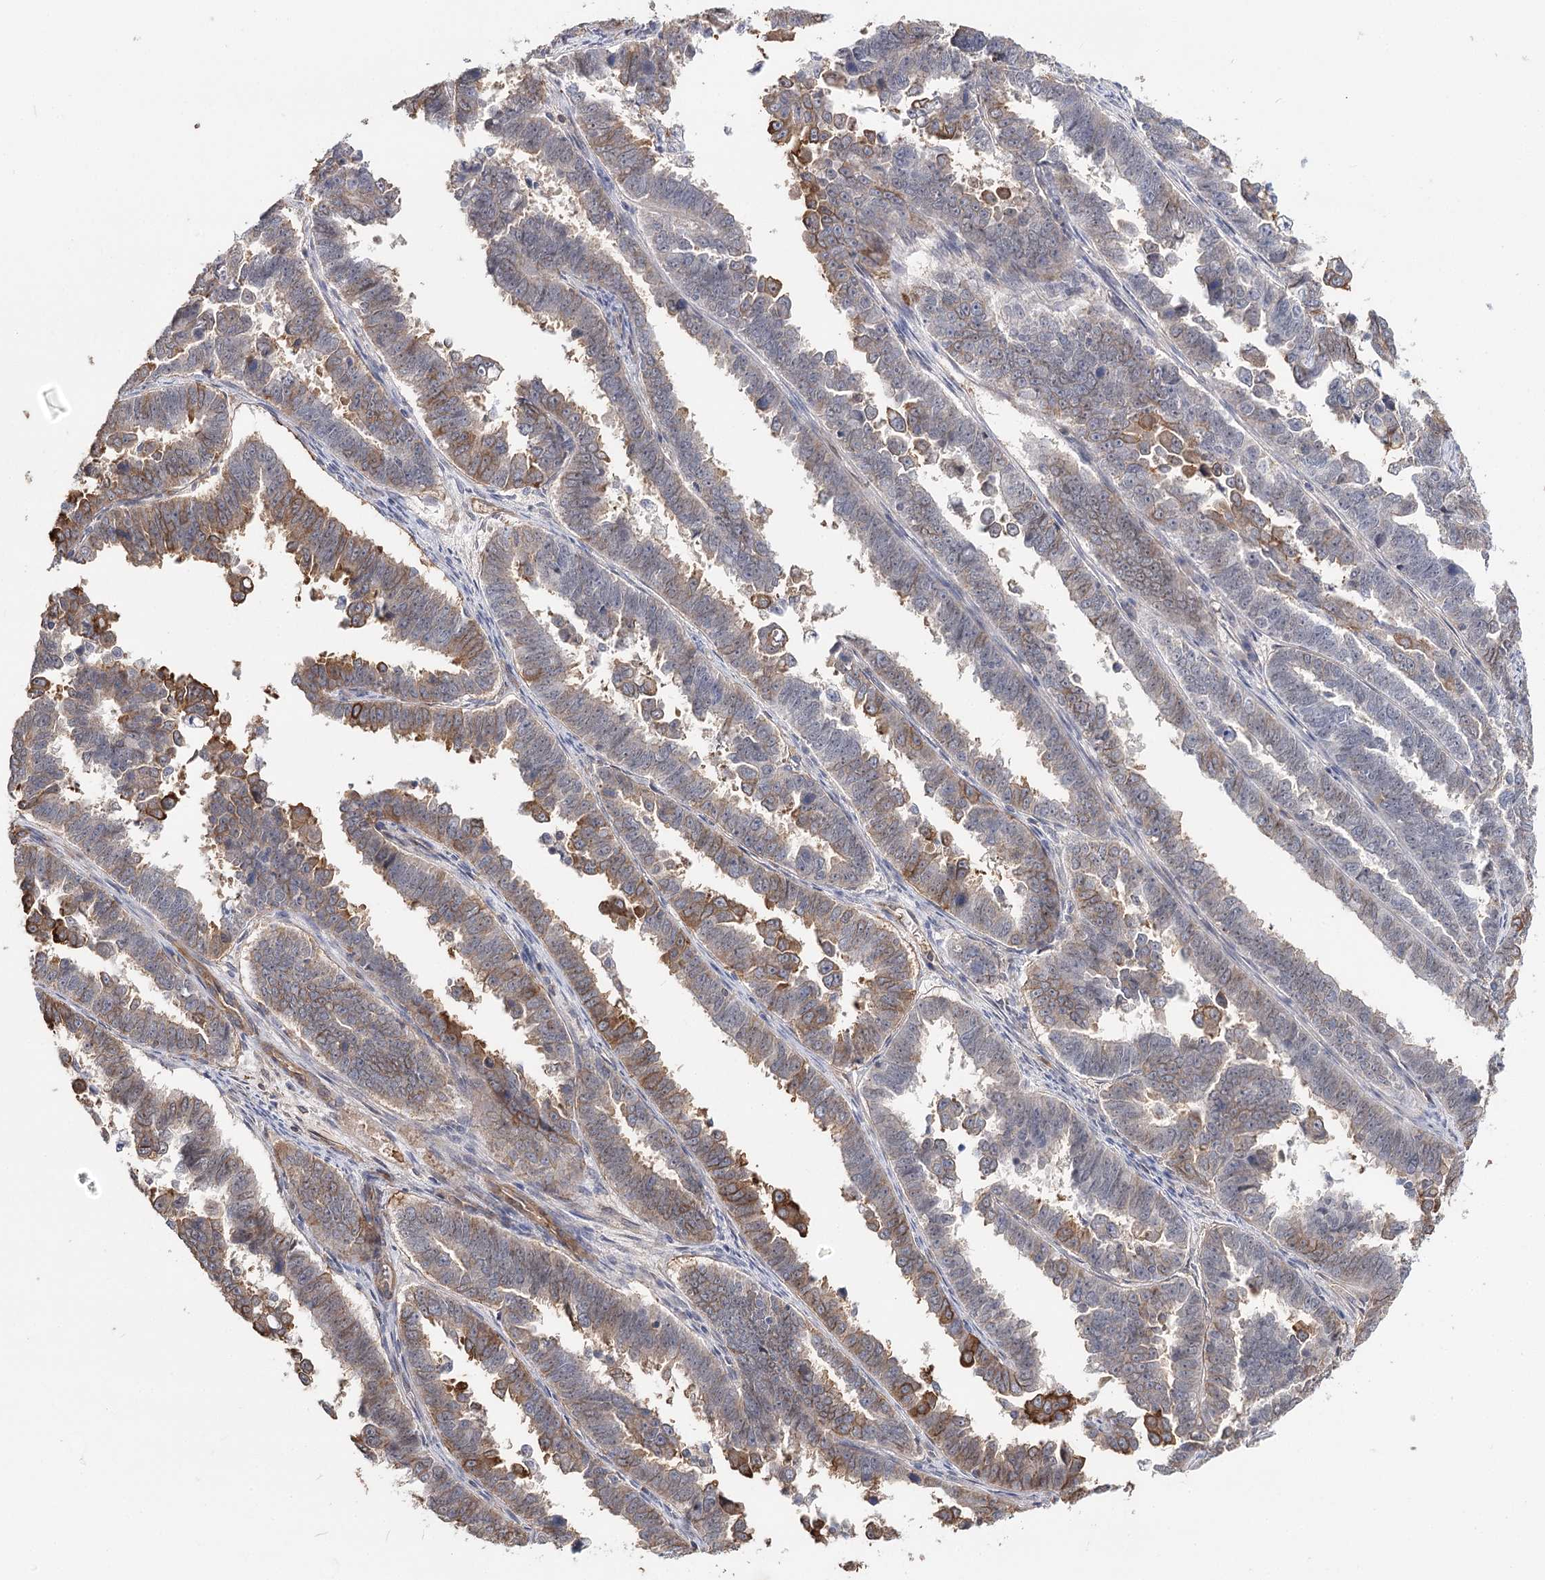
{"staining": {"intensity": "moderate", "quantity": "25%-75%", "location": "cytoplasmic/membranous"}, "tissue": "endometrial cancer", "cell_type": "Tumor cells", "image_type": "cancer", "snomed": [{"axis": "morphology", "description": "Adenocarcinoma, NOS"}, {"axis": "topography", "description": "Endometrium"}], "caption": "This micrograph shows IHC staining of human adenocarcinoma (endometrial), with medium moderate cytoplasmic/membranous expression in approximately 25%-75% of tumor cells.", "gene": "TMEM218", "patient": {"sex": "female", "age": 75}}